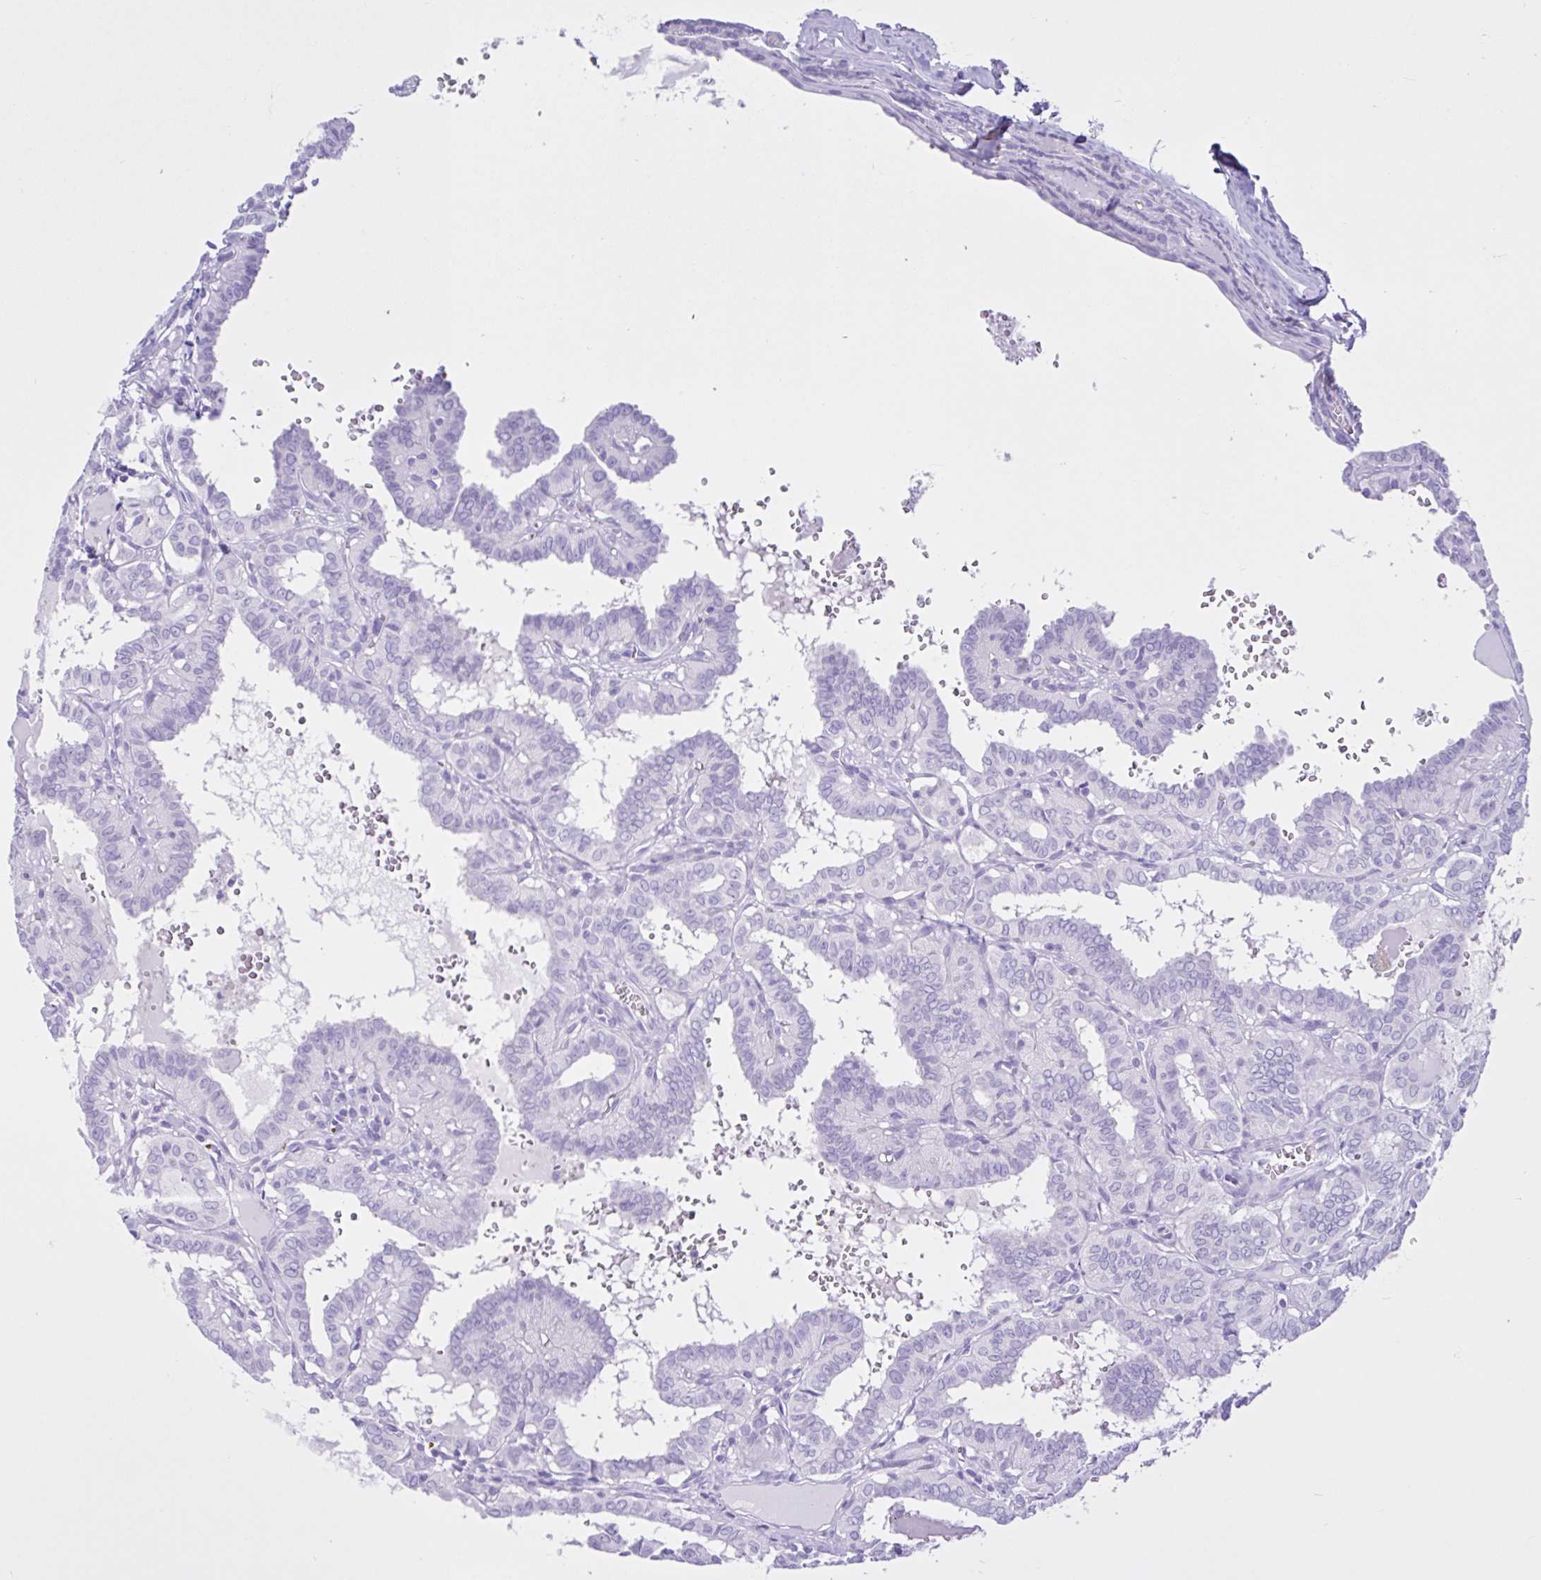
{"staining": {"intensity": "negative", "quantity": "none", "location": "none"}, "tissue": "thyroid cancer", "cell_type": "Tumor cells", "image_type": "cancer", "snomed": [{"axis": "morphology", "description": "Papillary adenocarcinoma, NOS"}, {"axis": "topography", "description": "Thyroid gland"}], "caption": "A histopathology image of thyroid papillary adenocarcinoma stained for a protein reveals no brown staining in tumor cells.", "gene": "CYP19A1", "patient": {"sex": "female", "age": 21}}